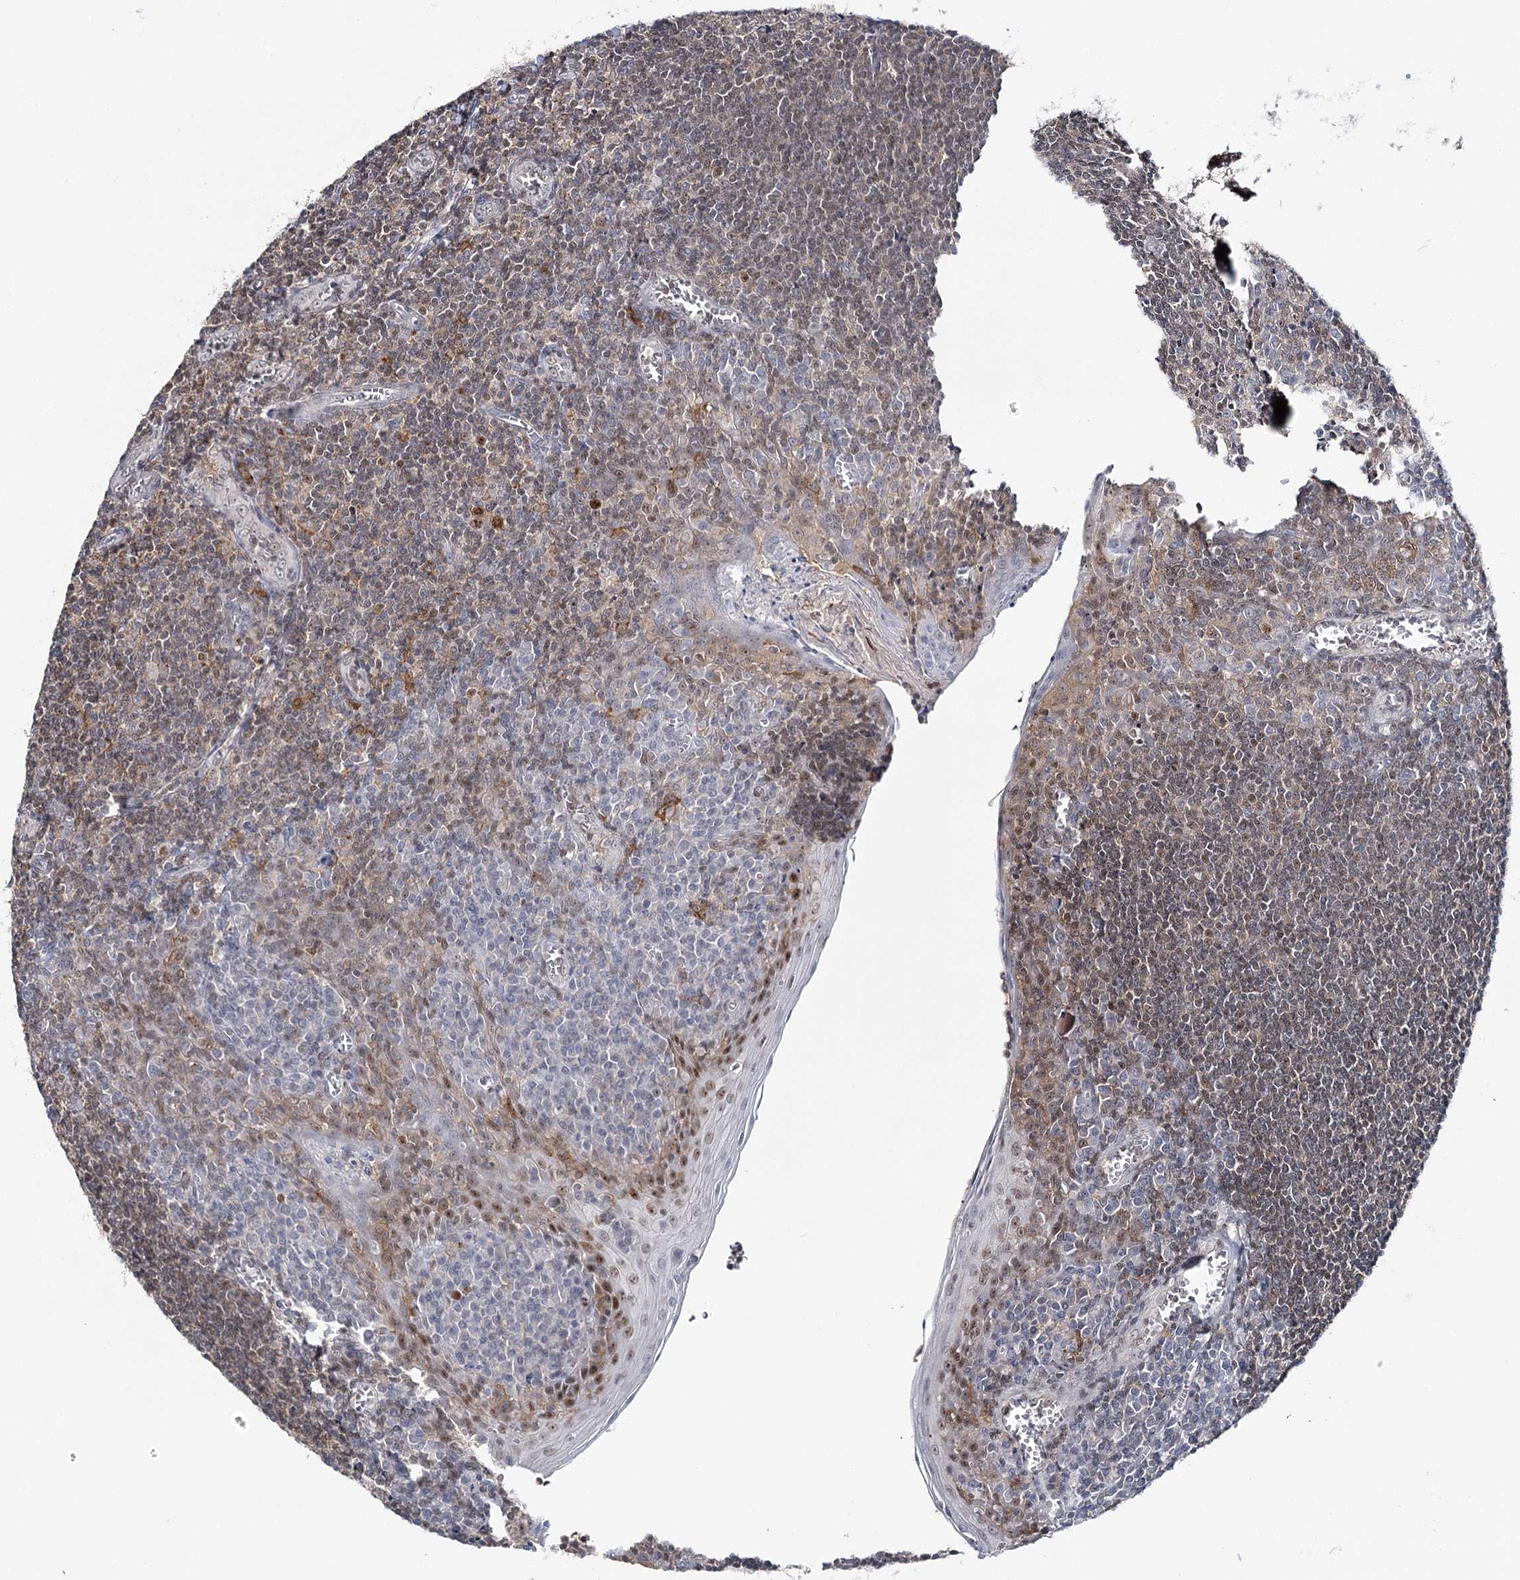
{"staining": {"intensity": "negative", "quantity": "none", "location": "none"}, "tissue": "tonsil", "cell_type": "Germinal center cells", "image_type": "normal", "snomed": [{"axis": "morphology", "description": "Normal tissue, NOS"}, {"axis": "topography", "description": "Tonsil"}], "caption": "Immunohistochemistry (IHC) micrograph of unremarkable tonsil: human tonsil stained with DAB exhibits no significant protein positivity in germinal center cells.", "gene": "ZC3H8", "patient": {"sex": "male", "age": 27}}